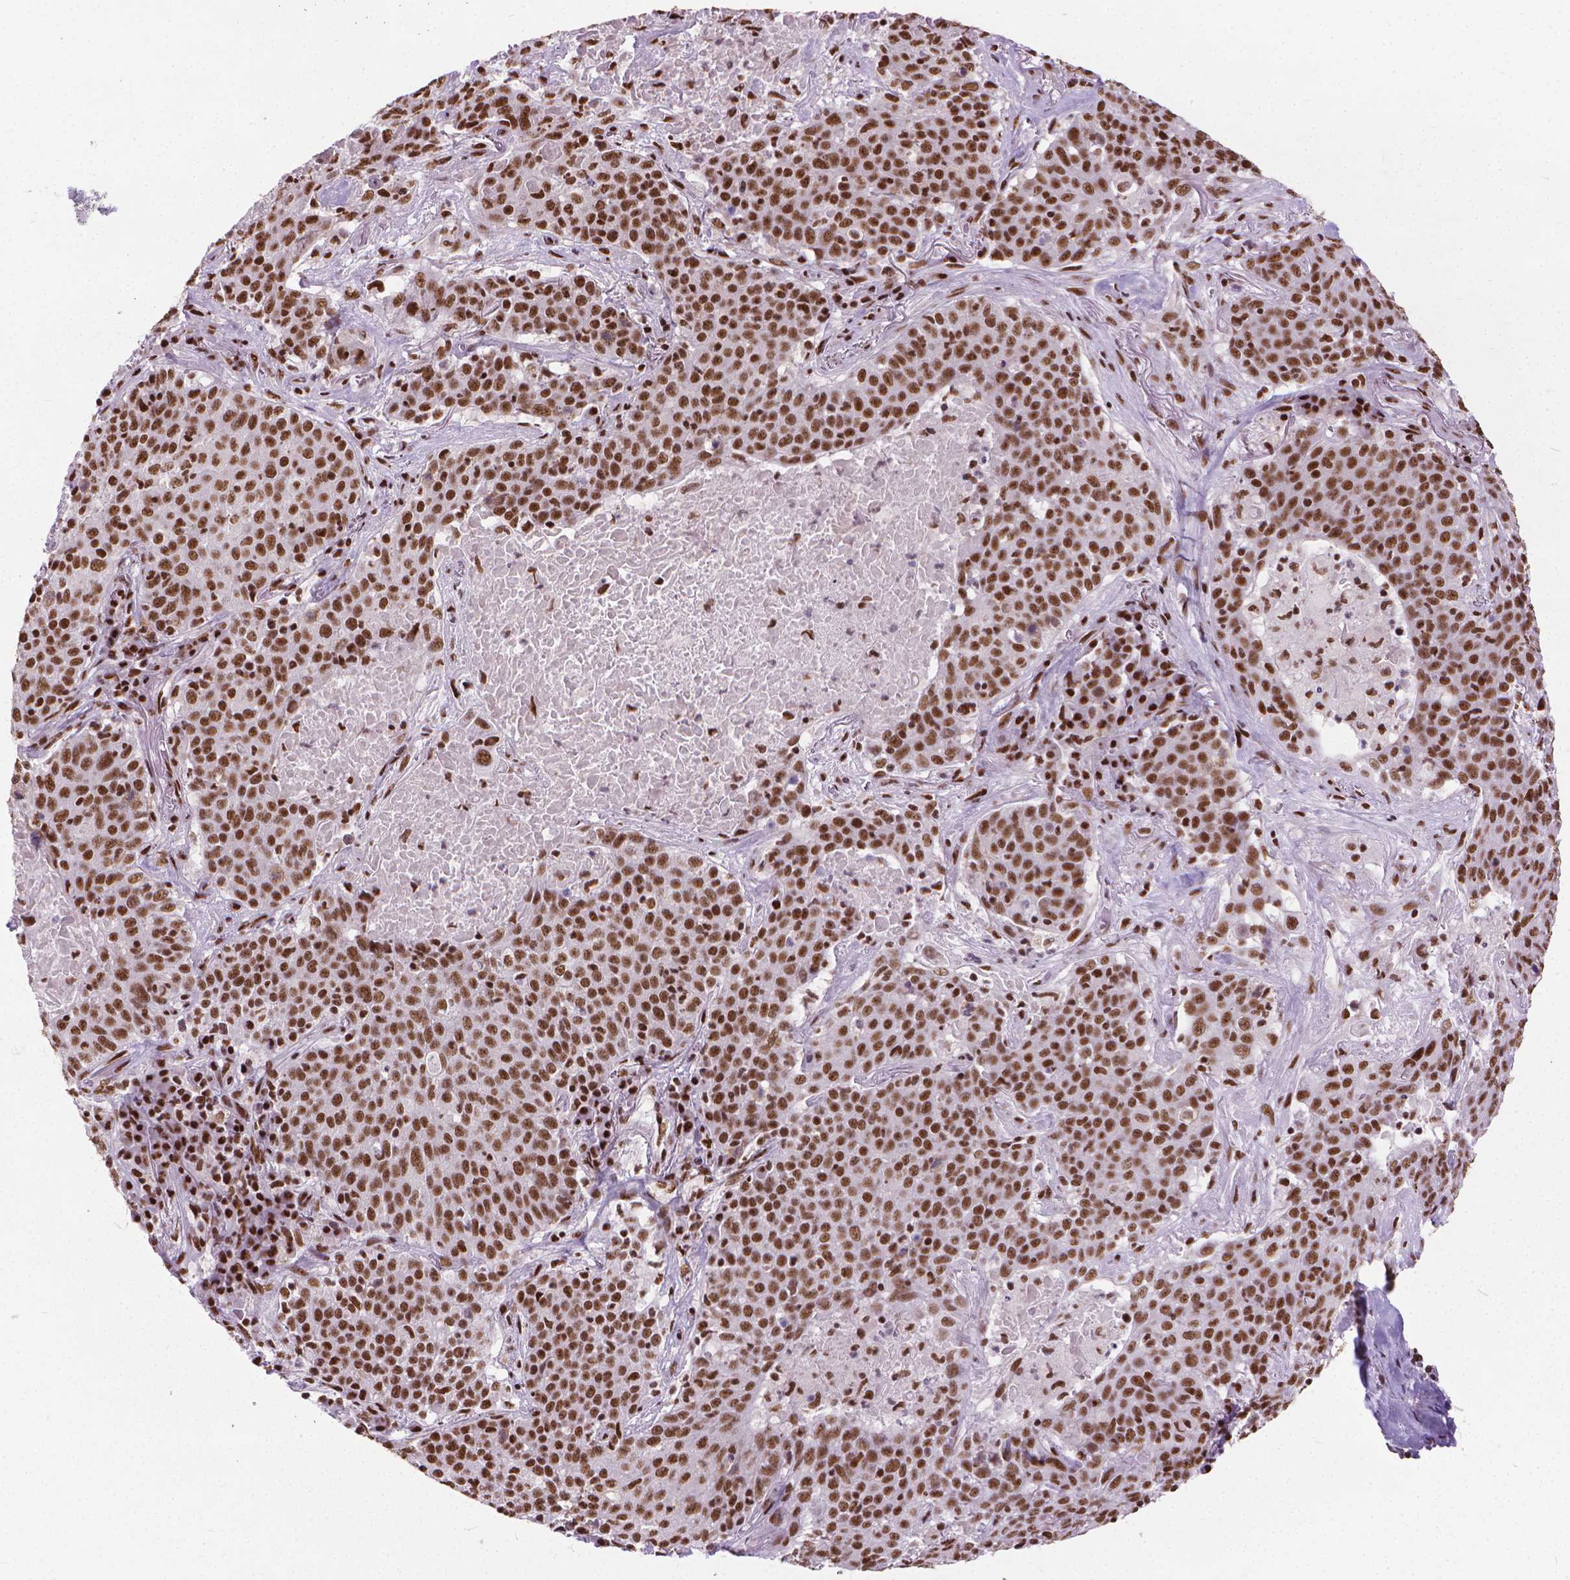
{"staining": {"intensity": "moderate", "quantity": ">75%", "location": "nuclear"}, "tissue": "lung cancer", "cell_type": "Tumor cells", "image_type": "cancer", "snomed": [{"axis": "morphology", "description": "Squamous cell carcinoma, NOS"}, {"axis": "topography", "description": "Lung"}], "caption": "Brown immunohistochemical staining in lung squamous cell carcinoma shows moderate nuclear positivity in about >75% of tumor cells.", "gene": "AKAP8", "patient": {"sex": "male", "age": 82}}